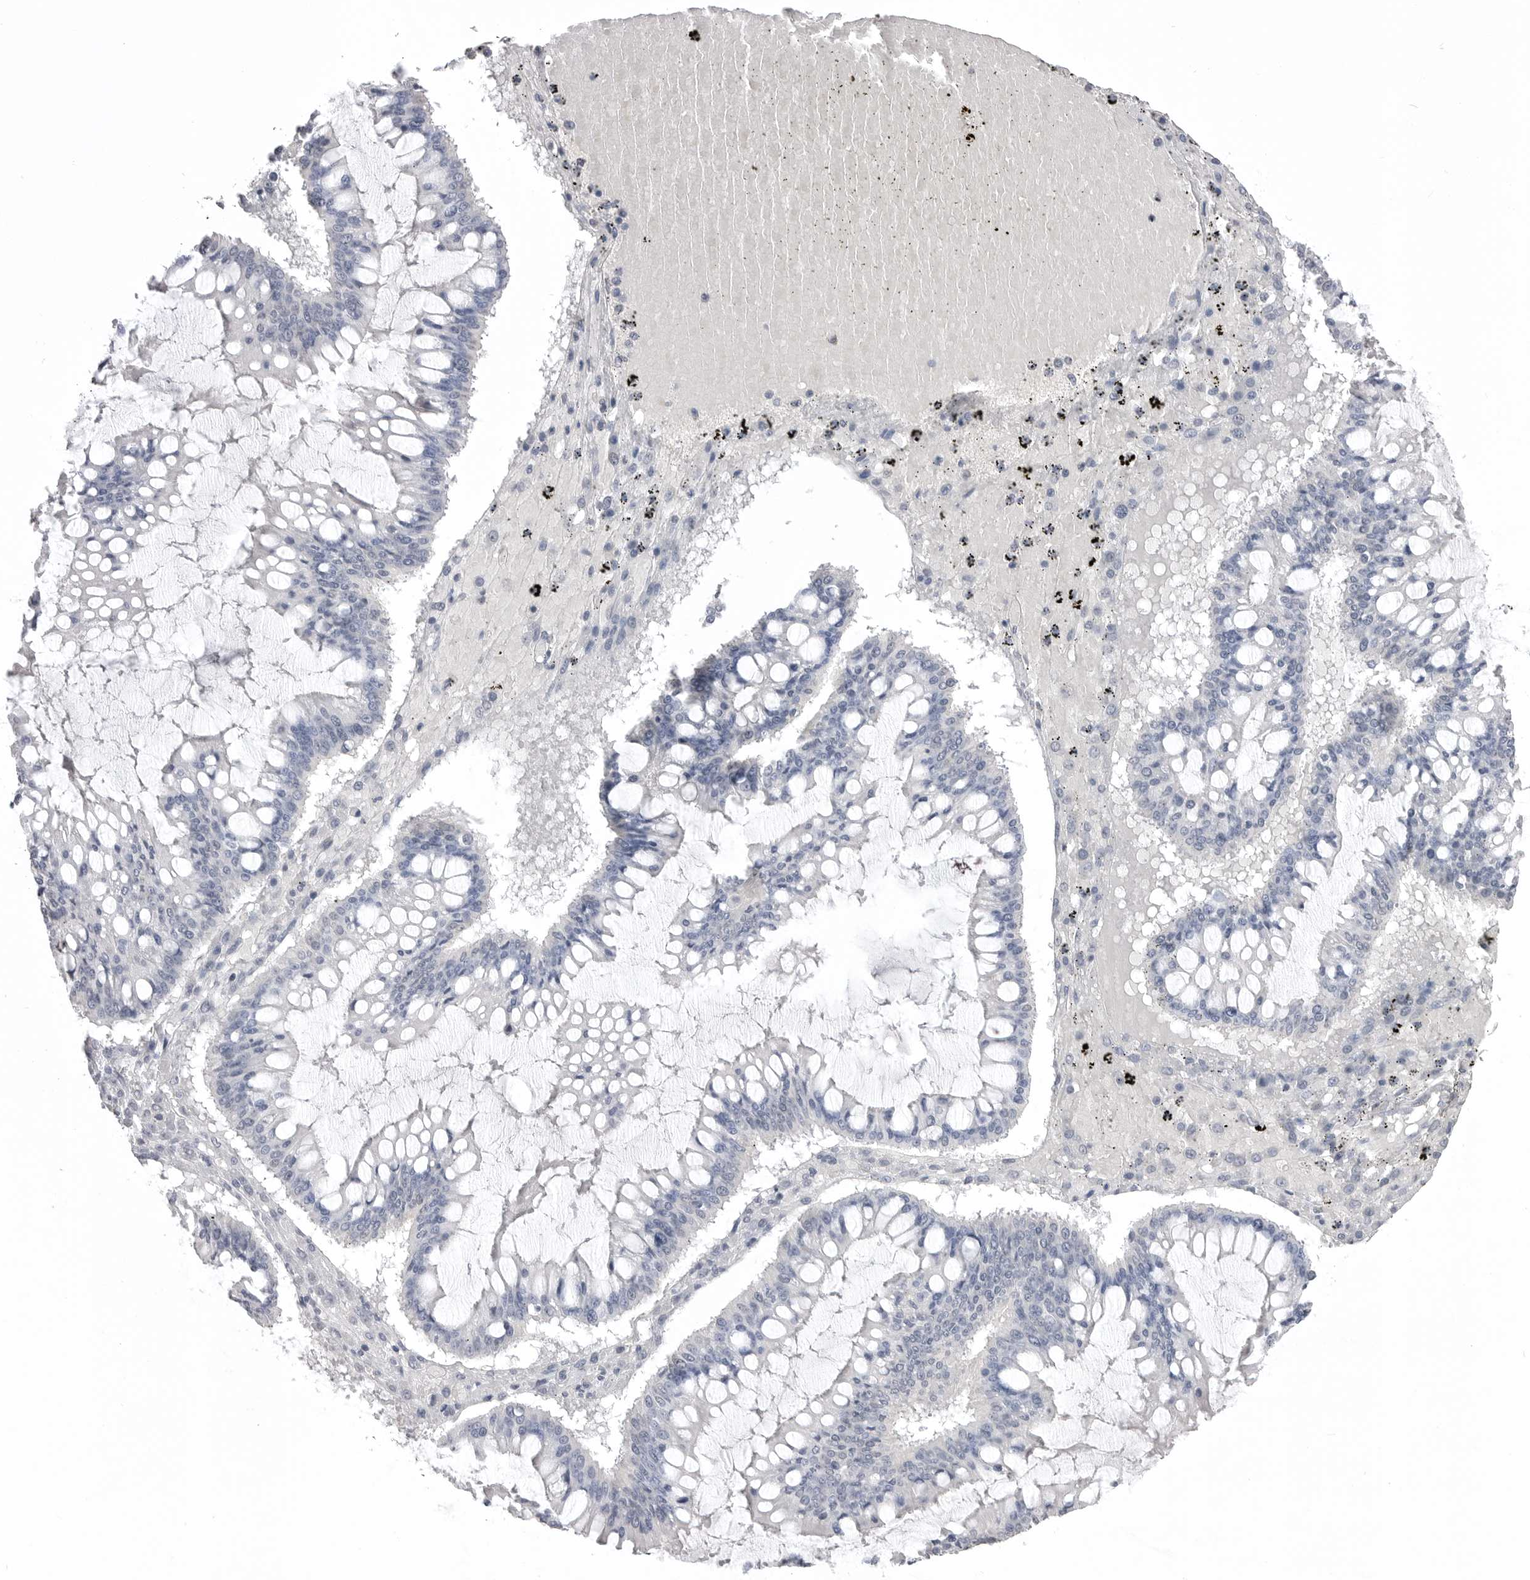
{"staining": {"intensity": "negative", "quantity": "none", "location": "none"}, "tissue": "ovarian cancer", "cell_type": "Tumor cells", "image_type": "cancer", "snomed": [{"axis": "morphology", "description": "Cystadenocarcinoma, mucinous, NOS"}, {"axis": "topography", "description": "Ovary"}], "caption": "IHC micrograph of ovarian cancer (mucinous cystadenocarcinoma) stained for a protein (brown), which shows no expression in tumor cells.", "gene": "ICAM5", "patient": {"sex": "female", "age": 73}}